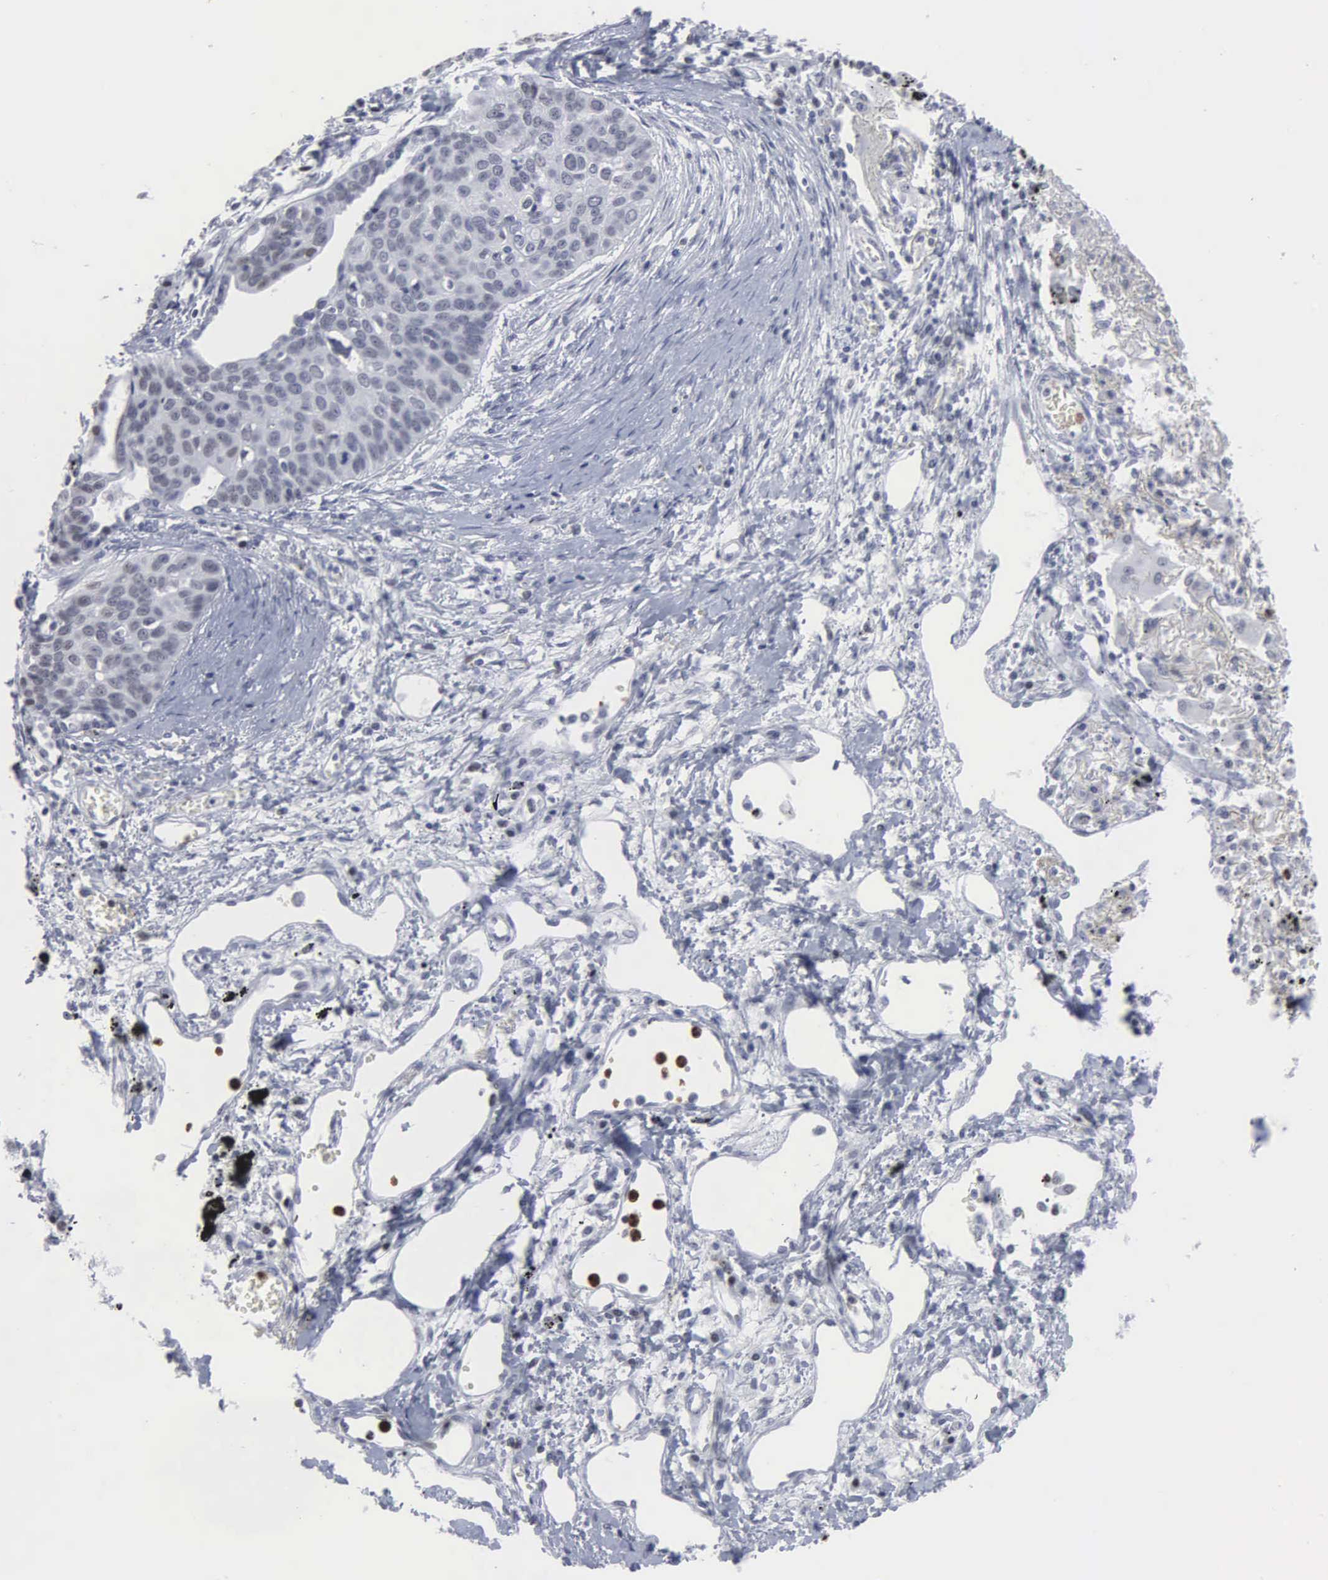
{"staining": {"intensity": "negative", "quantity": "none", "location": "none"}, "tissue": "lung cancer", "cell_type": "Tumor cells", "image_type": "cancer", "snomed": [{"axis": "morphology", "description": "Squamous cell carcinoma, NOS"}, {"axis": "topography", "description": "Lung"}], "caption": "Immunohistochemical staining of squamous cell carcinoma (lung) demonstrates no significant expression in tumor cells.", "gene": "SPIN3", "patient": {"sex": "male", "age": 71}}